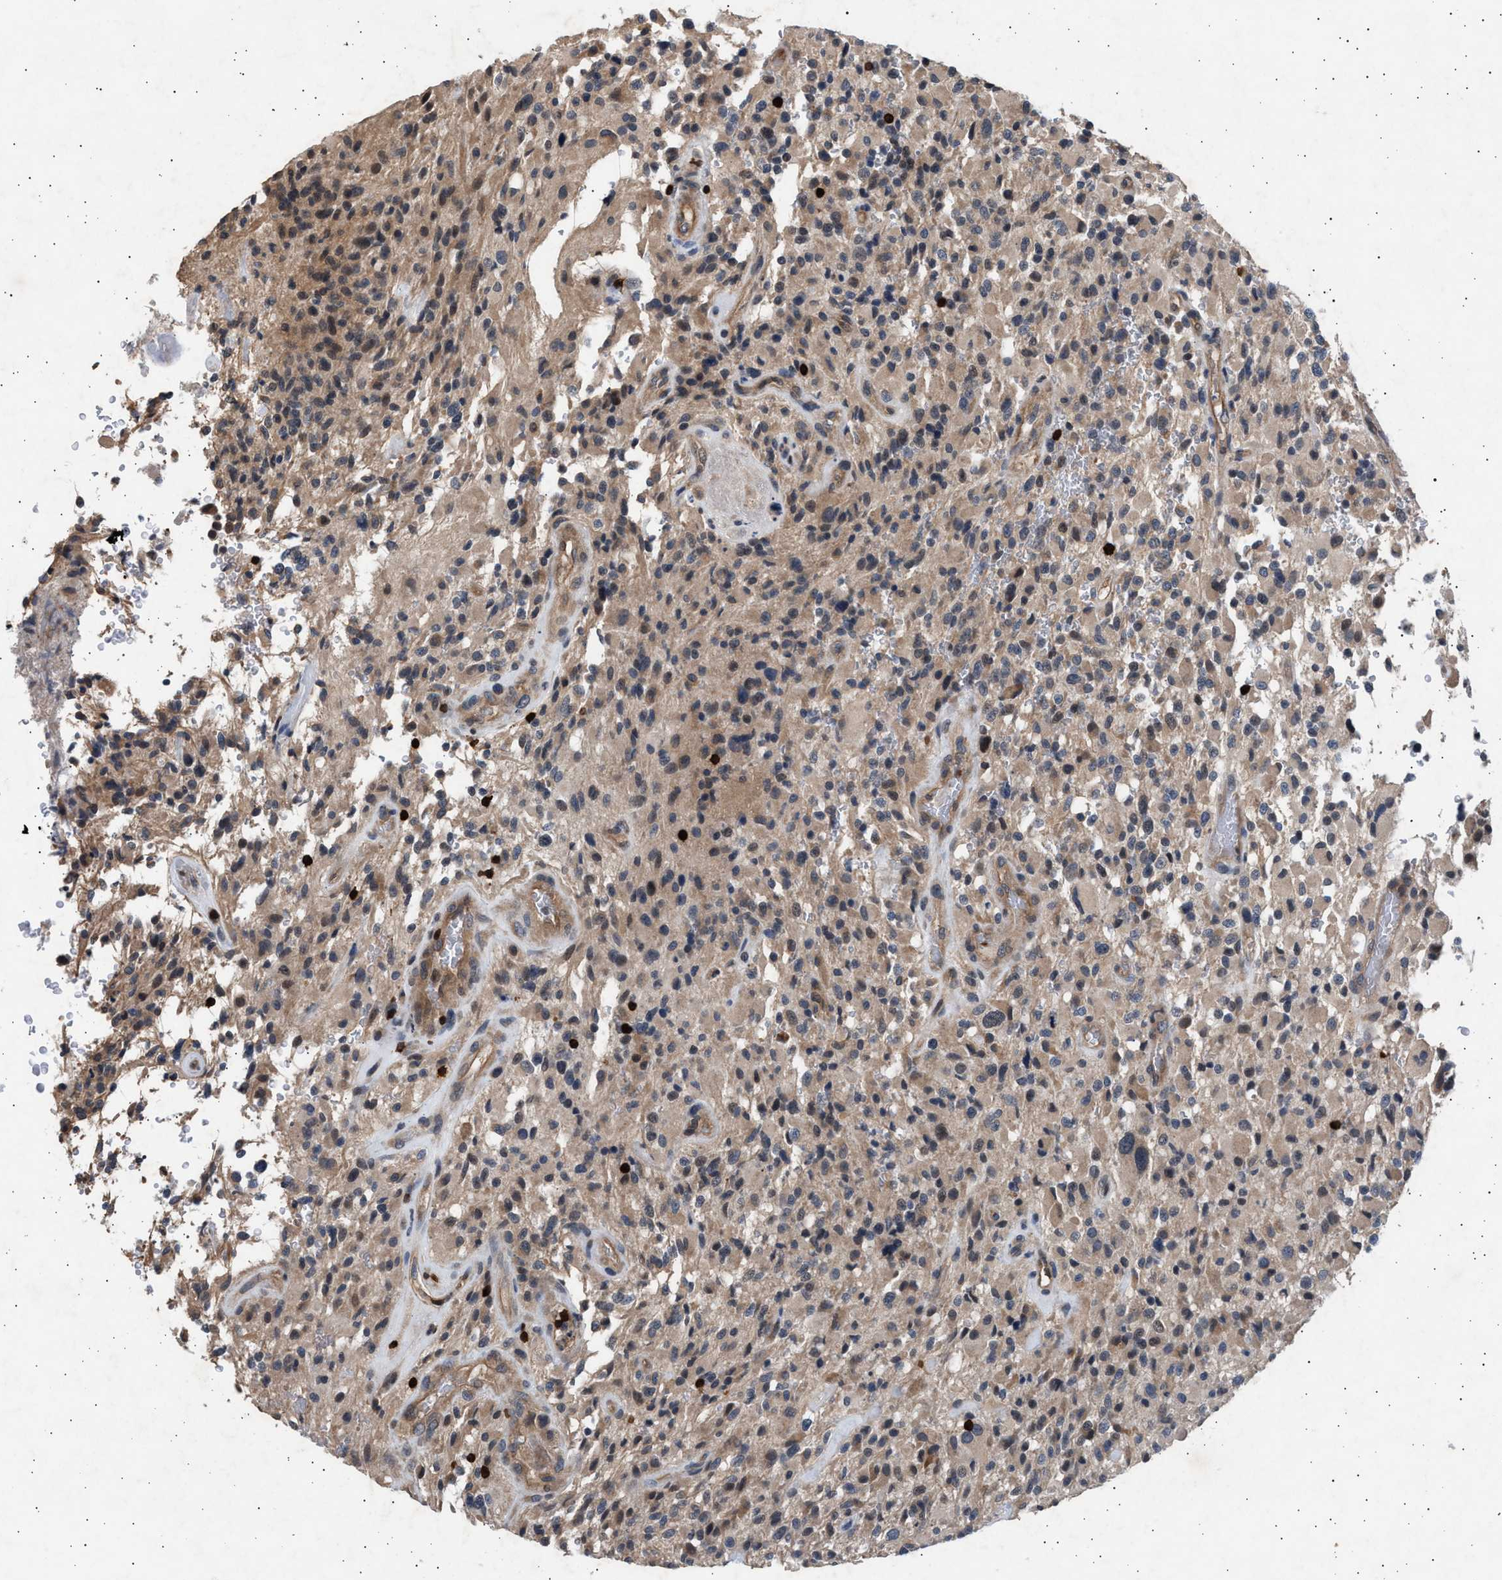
{"staining": {"intensity": "weak", "quantity": "<25%", "location": "cytoplasmic/membranous"}, "tissue": "glioma", "cell_type": "Tumor cells", "image_type": "cancer", "snomed": [{"axis": "morphology", "description": "Glioma, malignant, High grade"}, {"axis": "topography", "description": "Brain"}], "caption": "The micrograph reveals no staining of tumor cells in glioma.", "gene": "GRAP2", "patient": {"sex": "male", "age": 71}}